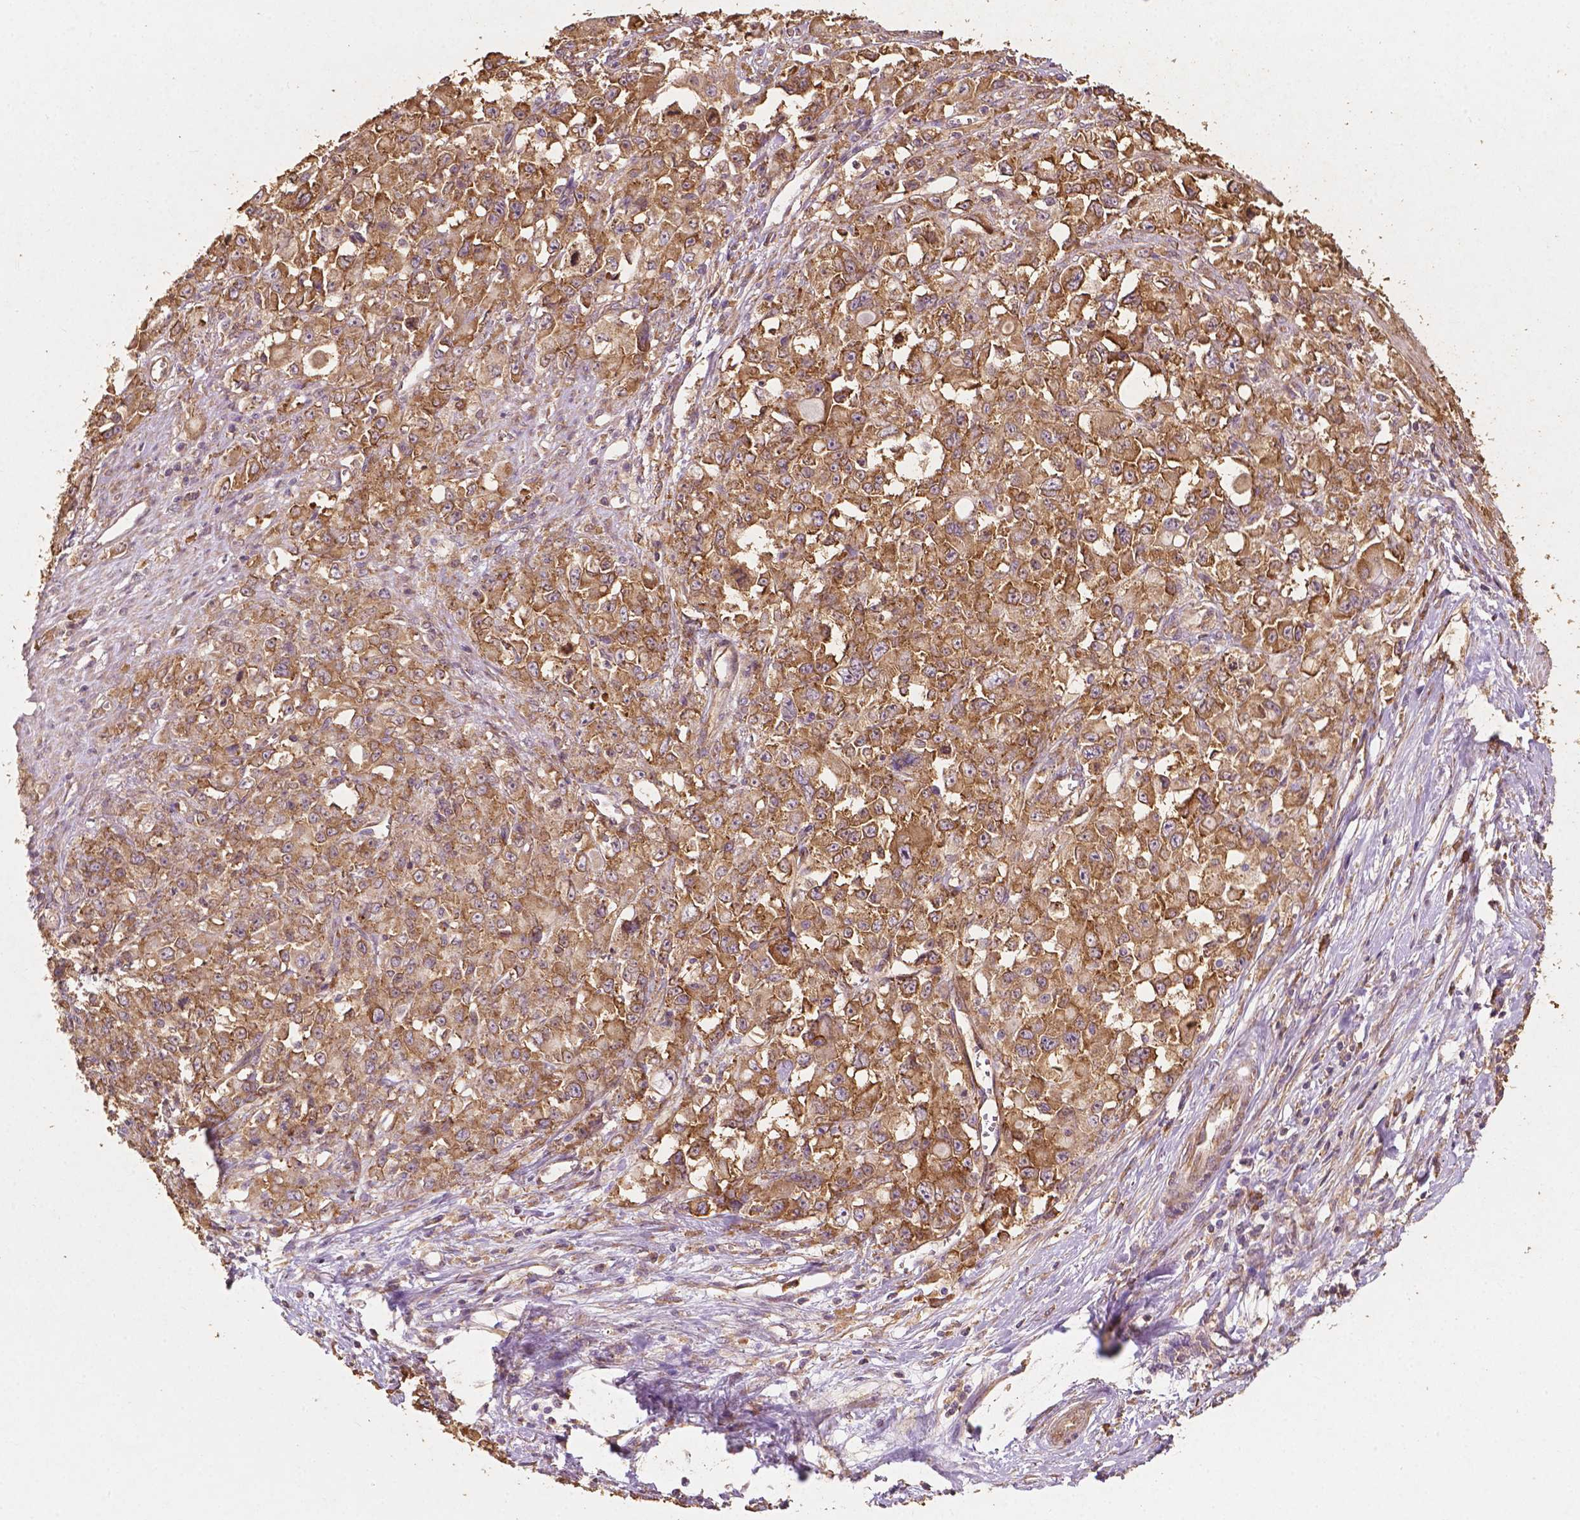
{"staining": {"intensity": "moderate", "quantity": ">75%", "location": "cytoplasmic/membranous"}, "tissue": "stomach cancer", "cell_type": "Tumor cells", "image_type": "cancer", "snomed": [{"axis": "morphology", "description": "Adenocarcinoma, NOS"}, {"axis": "topography", "description": "Stomach"}], "caption": "This is a histology image of immunohistochemistry staining of adenocarcinoma (stomach), which shows moderate positivity in the cytoplasmic/membranous of tumor cells.", "gene": "G3BP1", "patient": {"sex": "female", "age": 76}}